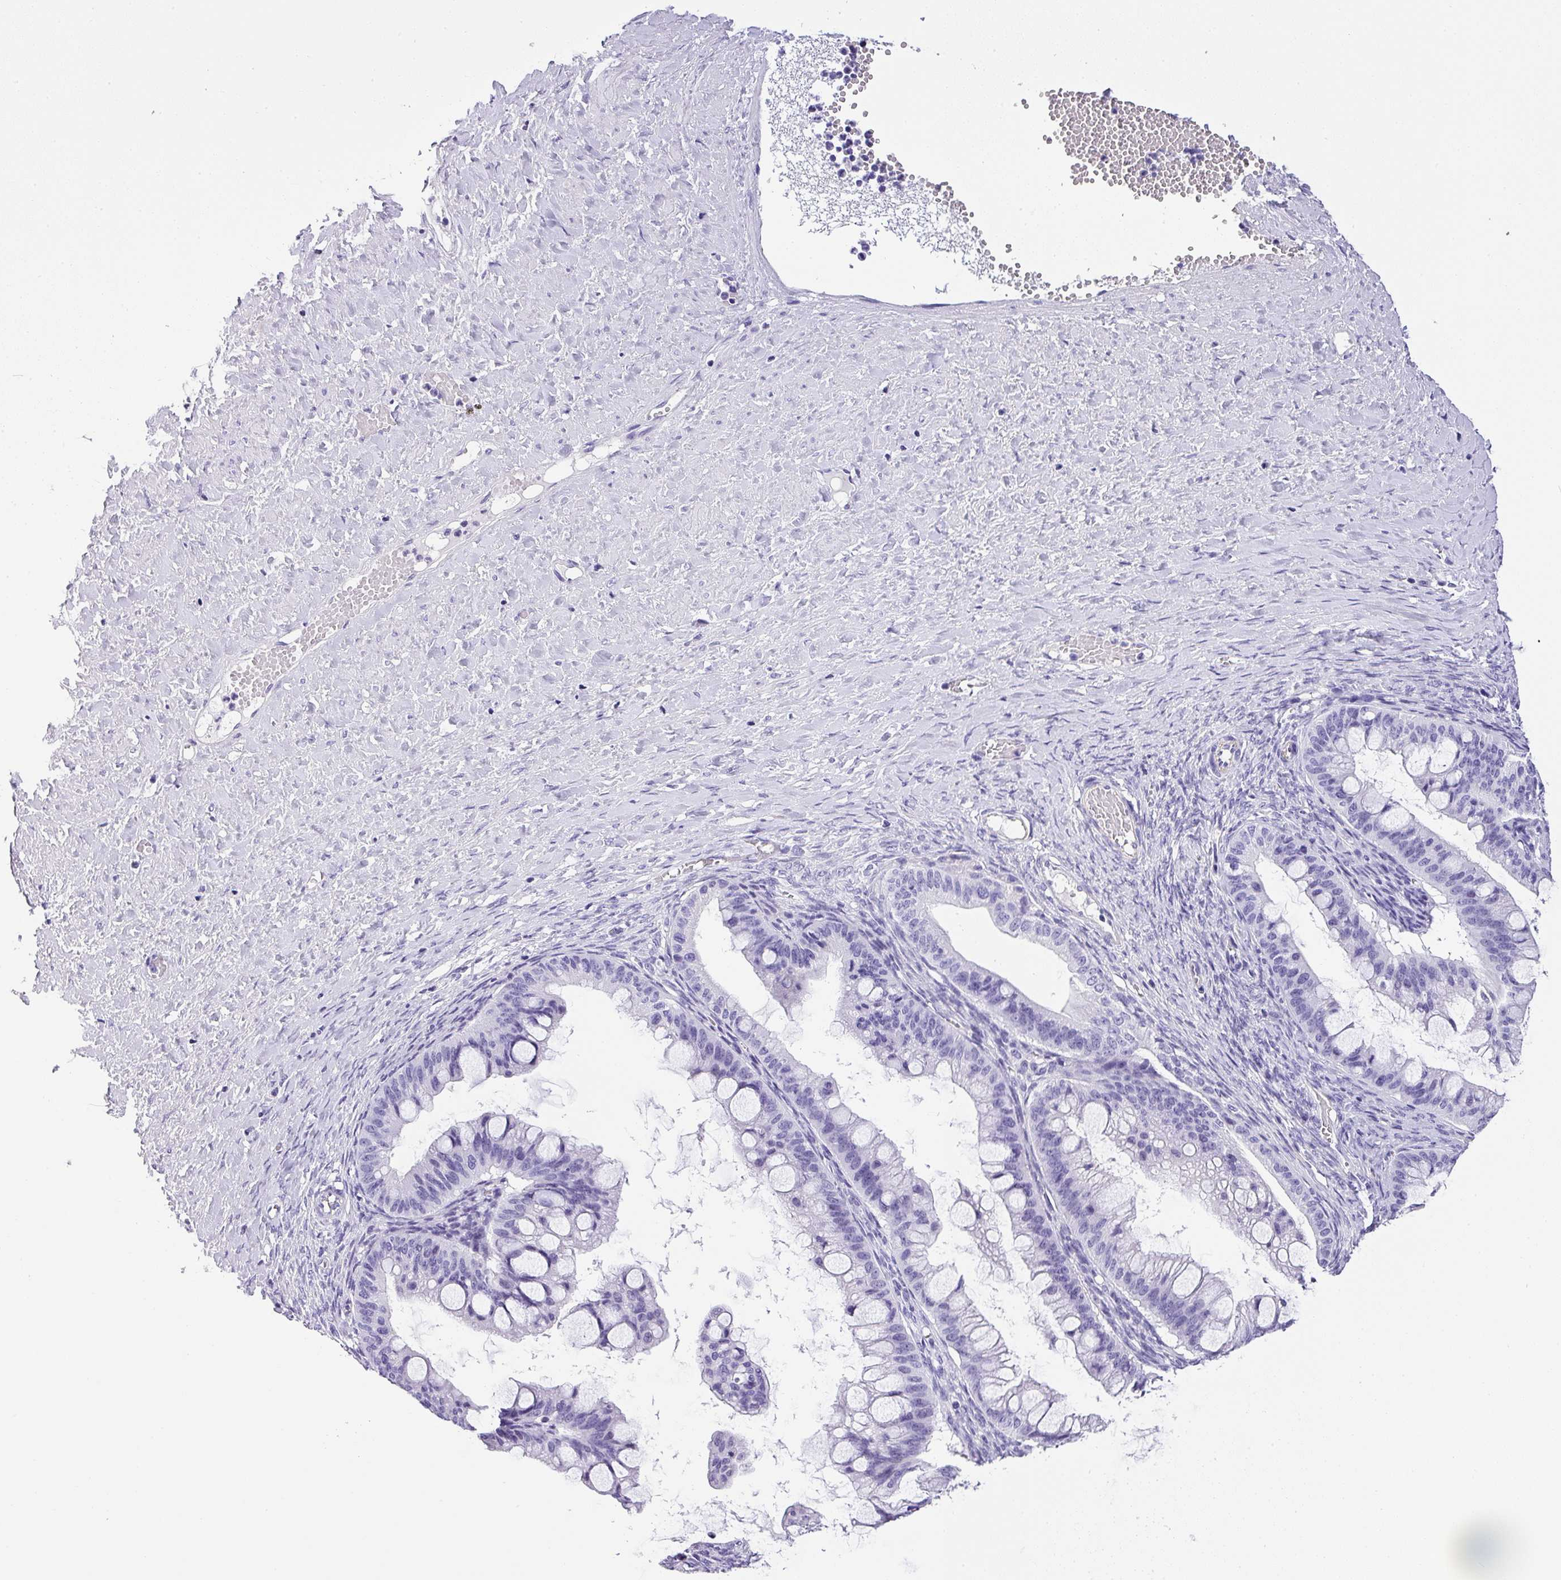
{"staining": {"intensity": "negative", "quantity": "none", "location": "none"}, "tissue": "ovarian cancer", "cell_type": "Tumor cells", "image_type": "cancer", "snomed": [{"axis": "morphology", "description": "Cystadenocarcinoma, mucinous, NOS"}, {"axis": "topography", "description": "Ovary"}], "caption": "There is no significant positivity in tumor cells of ovarian mucinous cystadenocarcinoma.", "gene": "MUC21", "patient": {"sex": "female", "age": 73}}